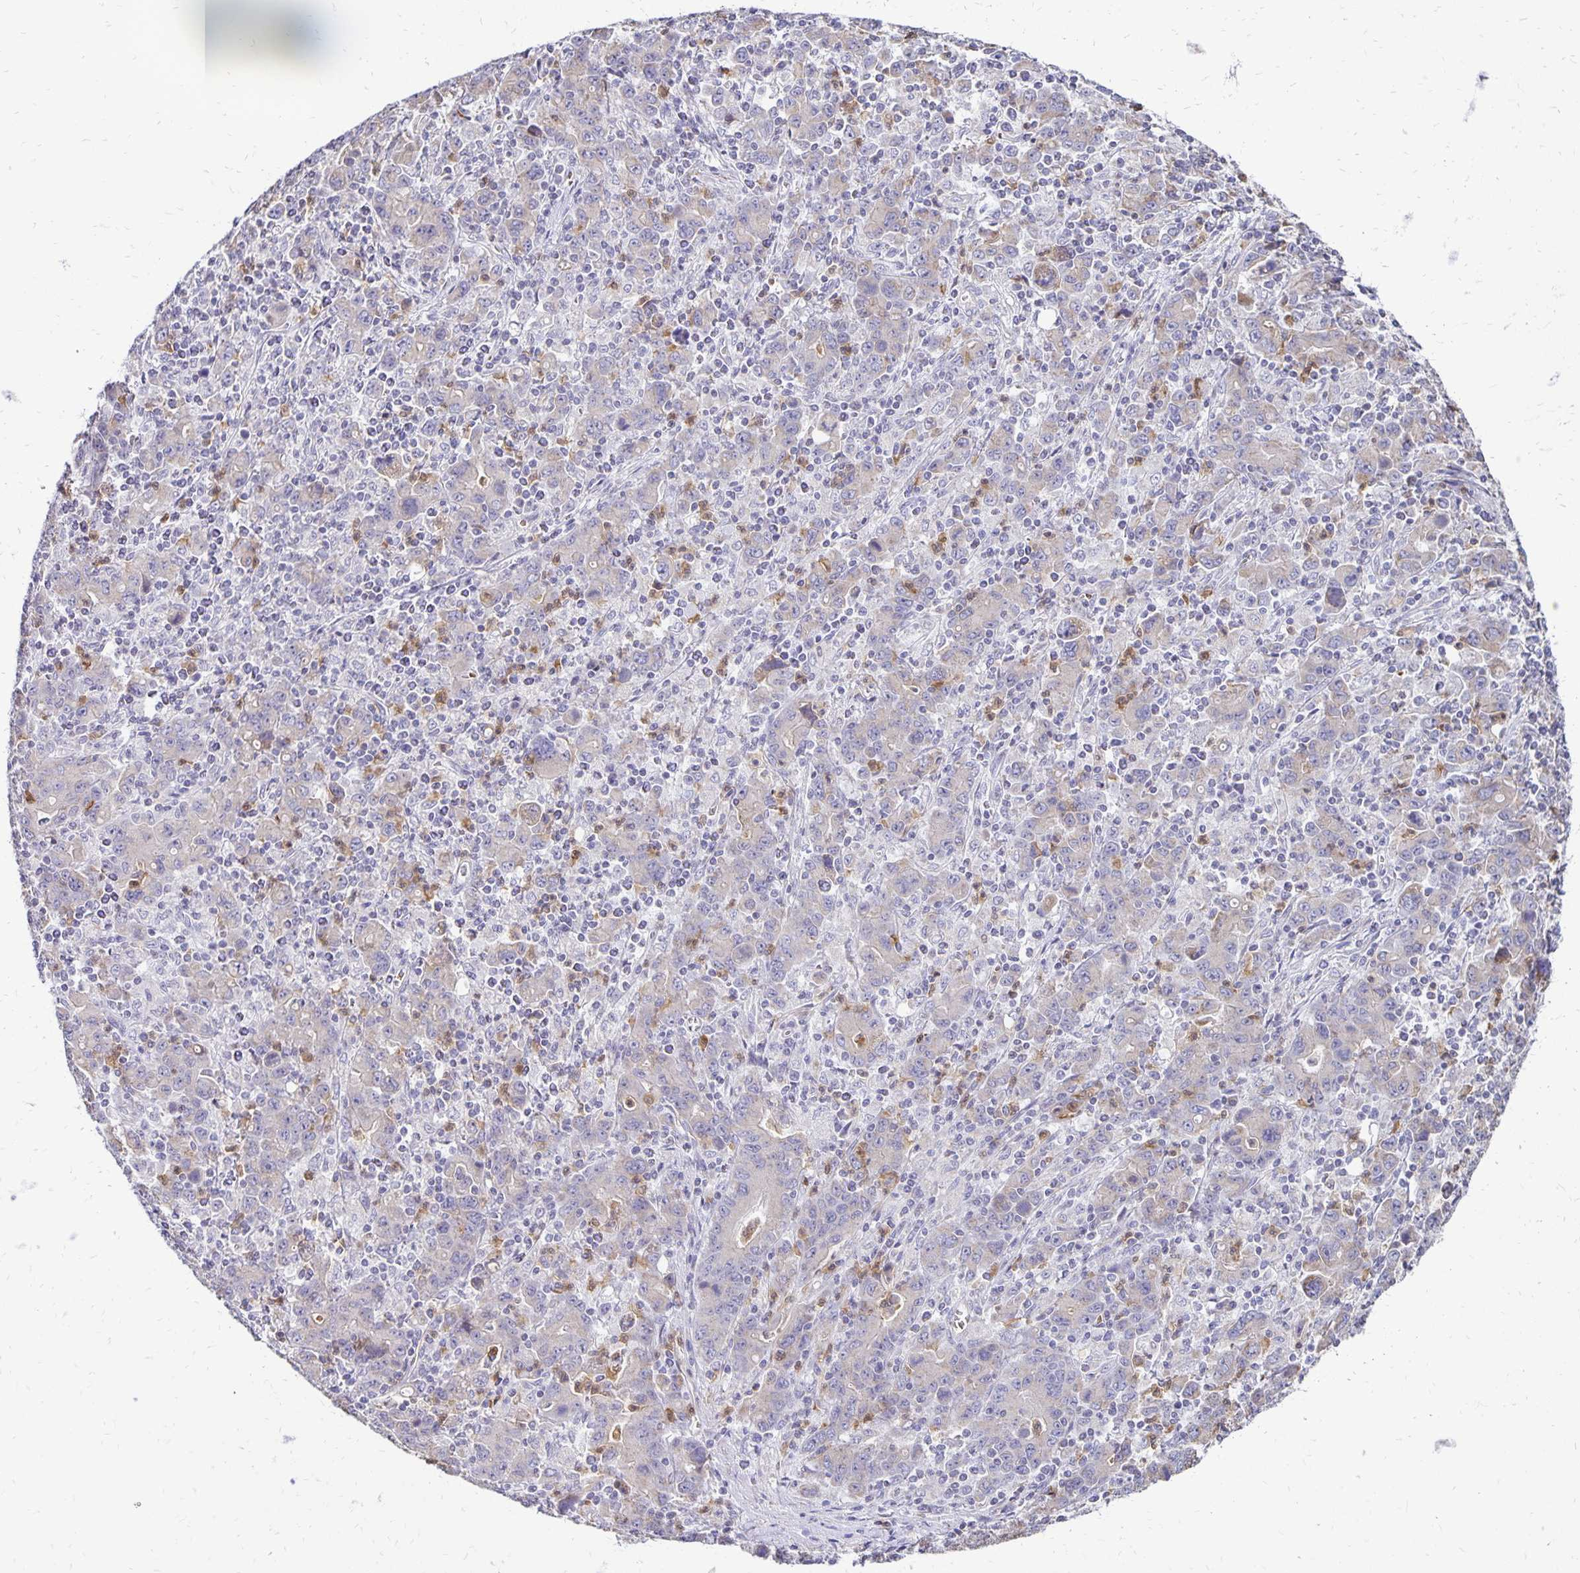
{"staining": {"intensity": "weak", "quantity": "<25%", "location": "cytoplasmic/membranous"}, "tissue": "stomach cancer", "cell_type": "Tumor cells", "image_type": "cancer", "snomed": [{"axis": "morphology", "description": "Adenocarcinoma, NOS"}, {"axis": "topography", "description": "Stomach, upper"}], "caption": "Stomach cancer (adenocarcinoma) was stained to show a protein in brown. There is no significant expression in tumor cells.", "gene": "FN3K", "patient": {"sex": "male", "age": 69}}